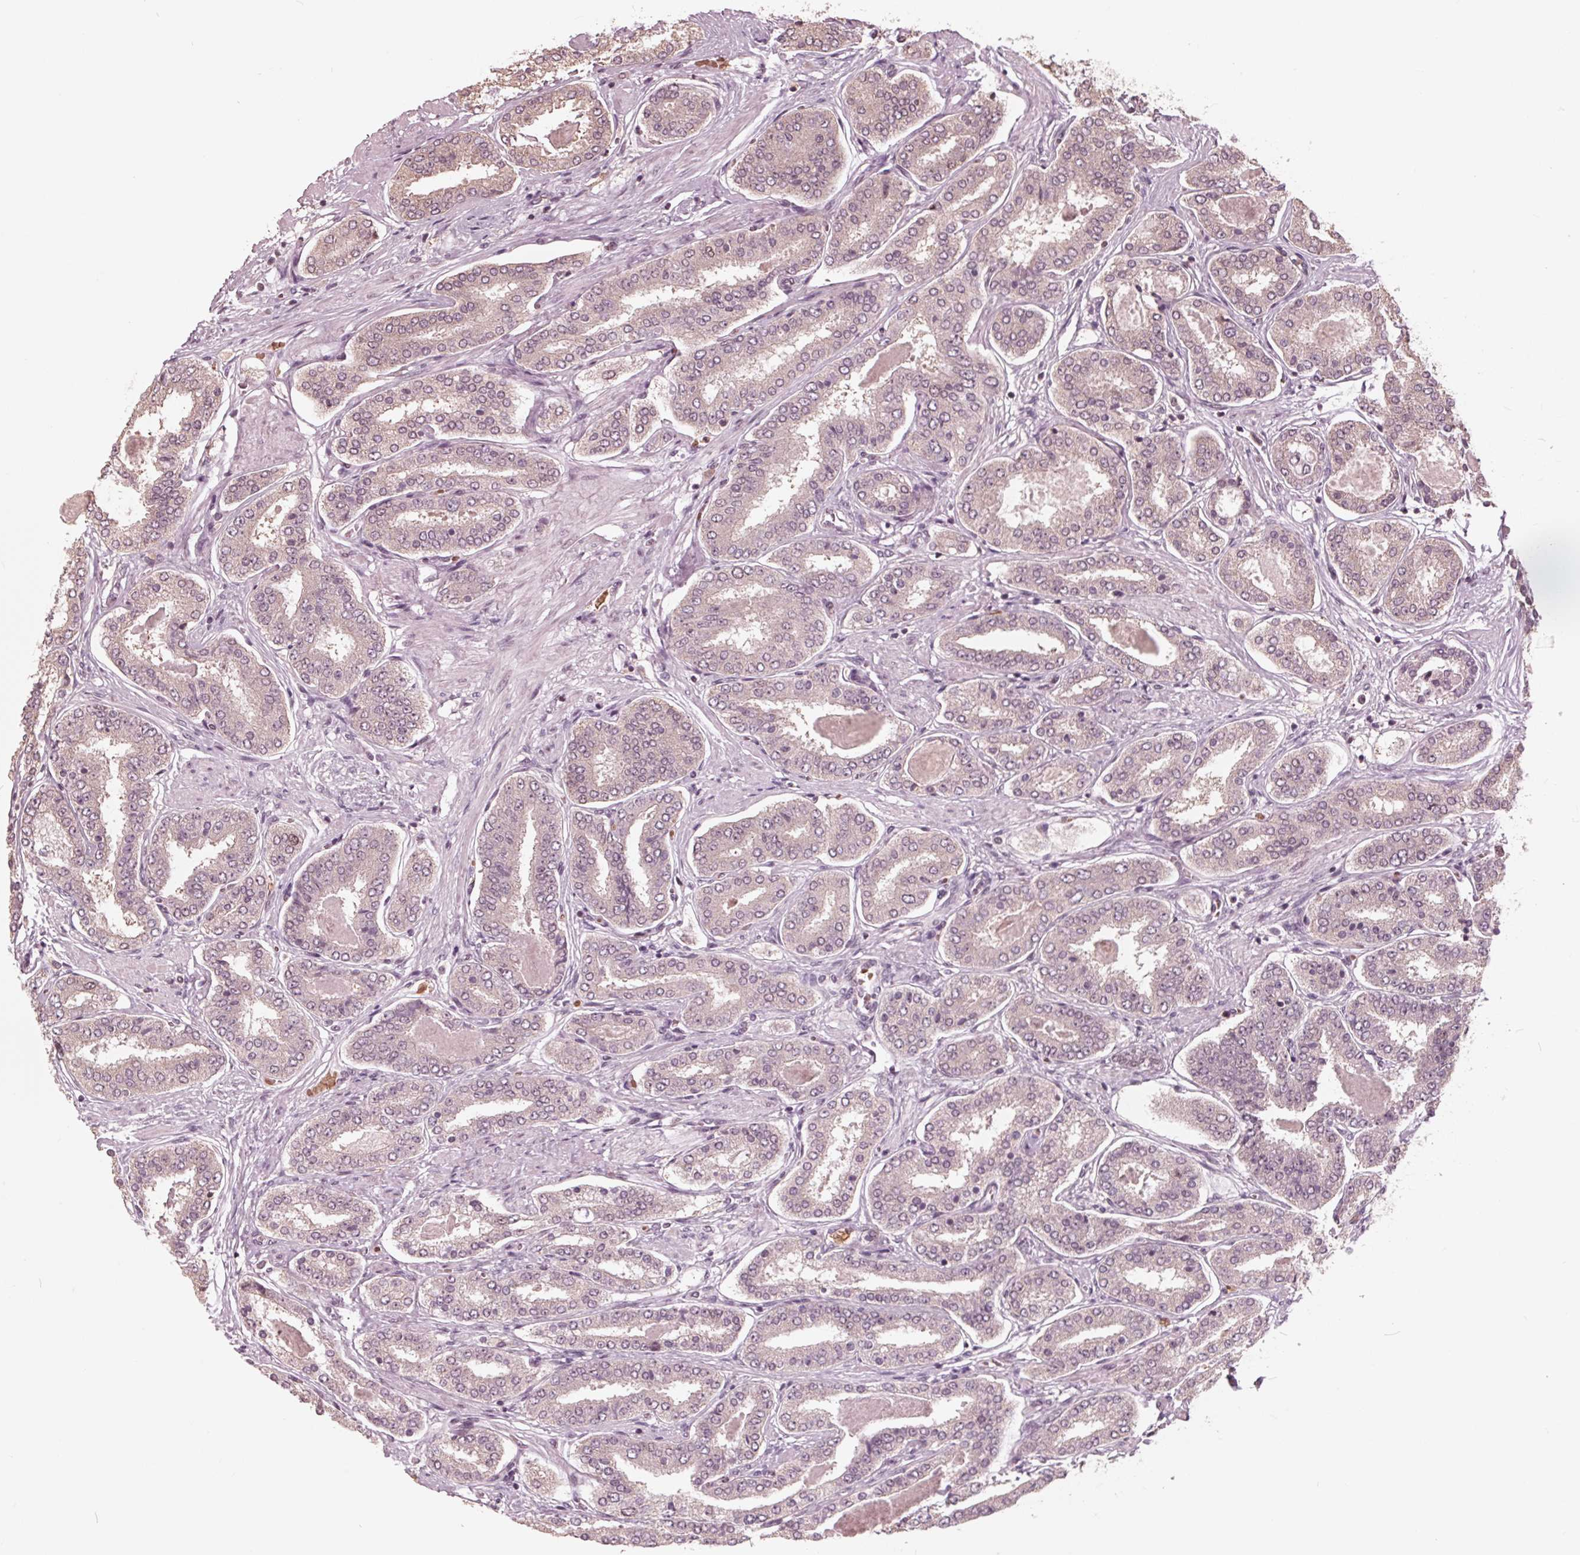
{"staining": {"intensity": "weak", "quantity": "25%-75%", "location": "cytoplasmic/membranous,nuclear"}, "tissue": "prostate cancer", "cell_type": "Tumor cells", "image_type": "cancer", "snomed": [{"axis": "morphology", "description": "Adenocarcinoma, High grade"}, {"axis": "topography", "description": "Prostate"}], "caption": "Human prostate cancer (high-grade adenocarcinoma) stained with a protein marker demonstrates weak staining in tumor cells.", "gene": "HIRIP3", "patient": {"sex": "male", "age": 63}}